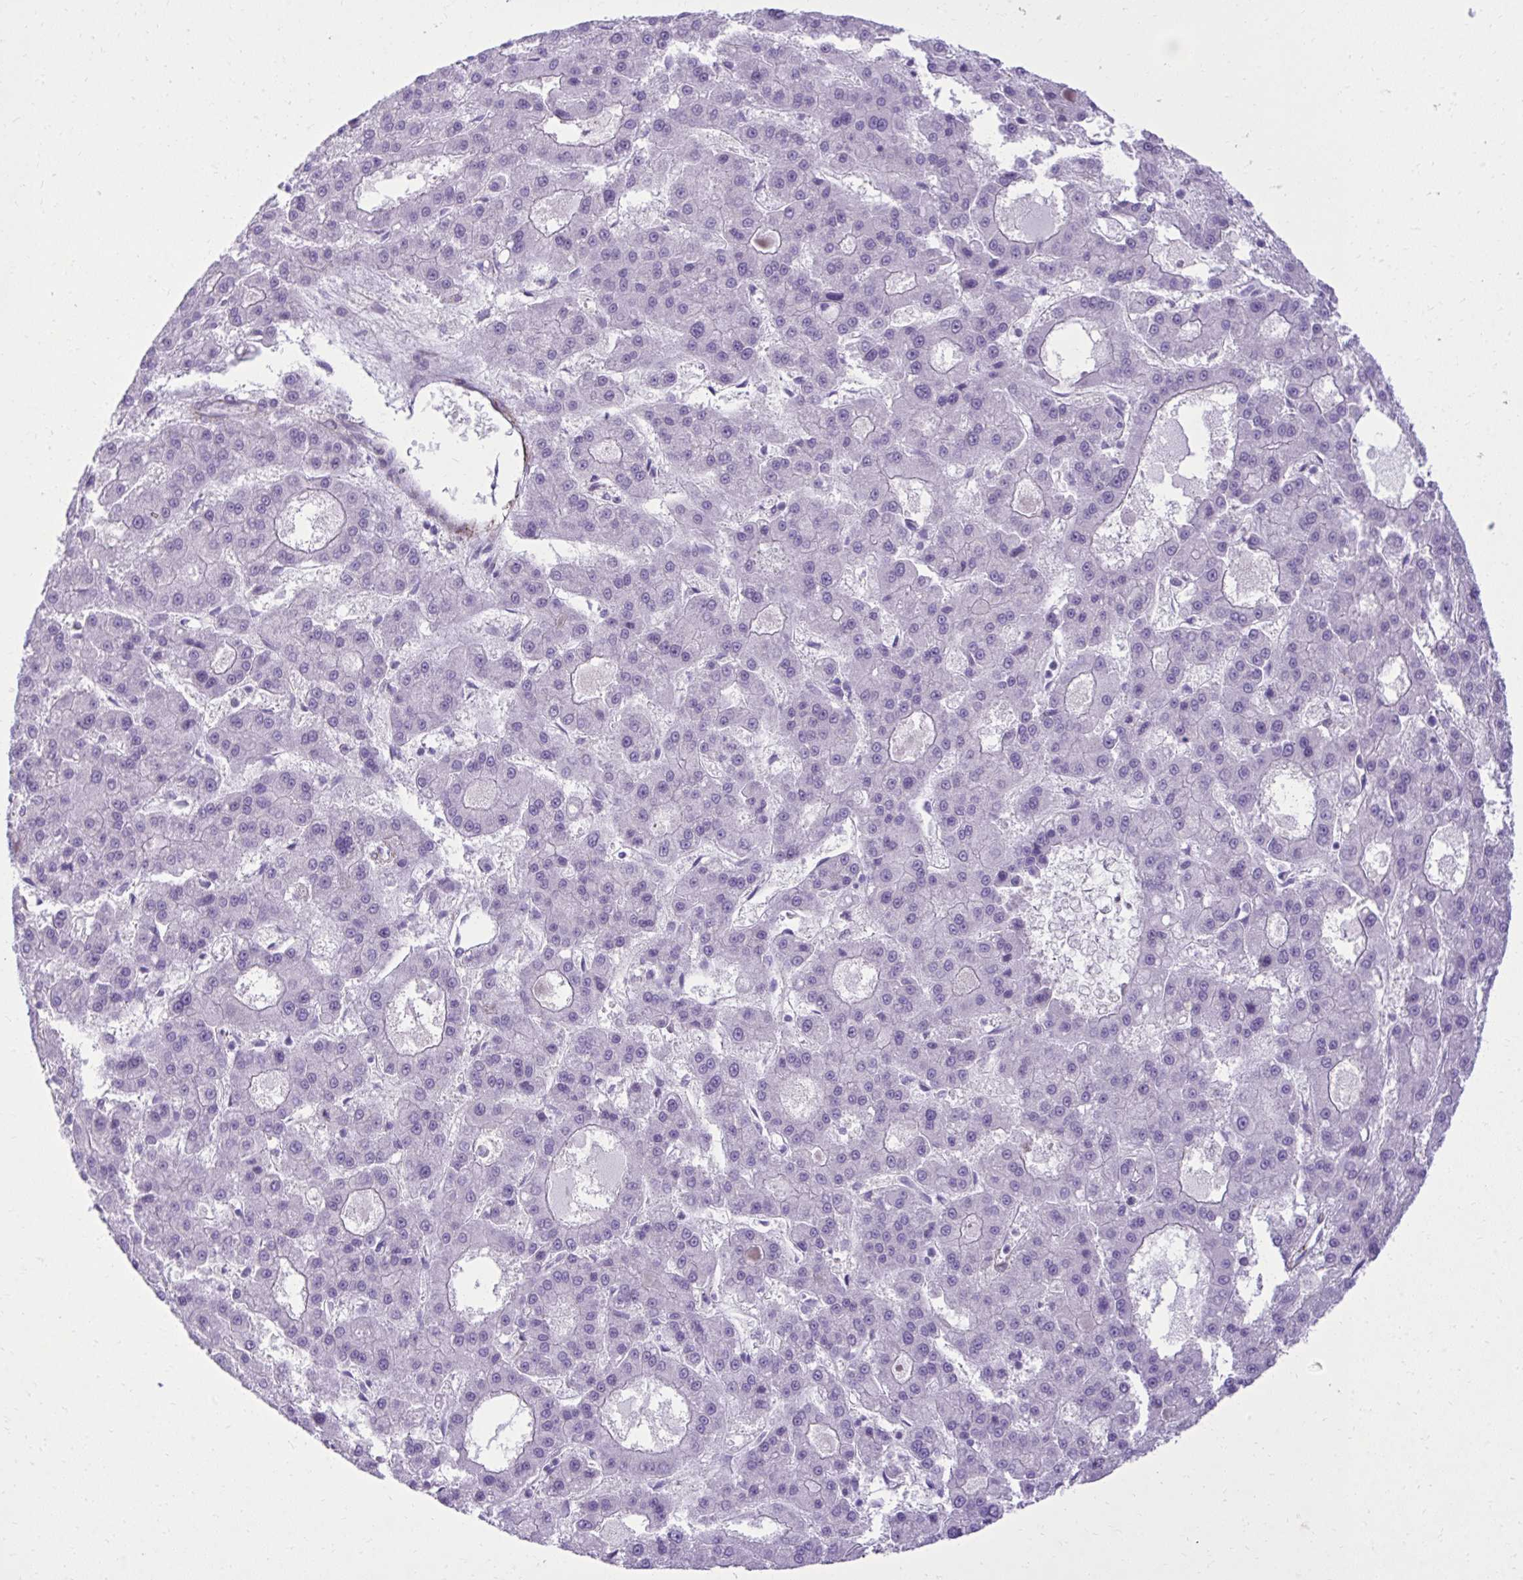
{"staining": {"intensity": "negative", "quantity": "none", "location": "none"}, "tissue": "liver cancer", "cell_type": "Tumor cells", "image_type": "cancer", "snomed": [{"axis": "morphology", "description": "Carcinoma, Hepatocellular, NOS"}, {"axis": "topography", "description": "Liver"}], "caption": "Immunohistochemistry photomicrograph of neoplastic tissue: hepatocellular carcinoma (liver) stained with DAB (3,3'-diaminobenzidine) displays no significant protein expression in tumor cells.", "gene": "PITPNM3", "patient": {"sex": "male", "age": 70}}